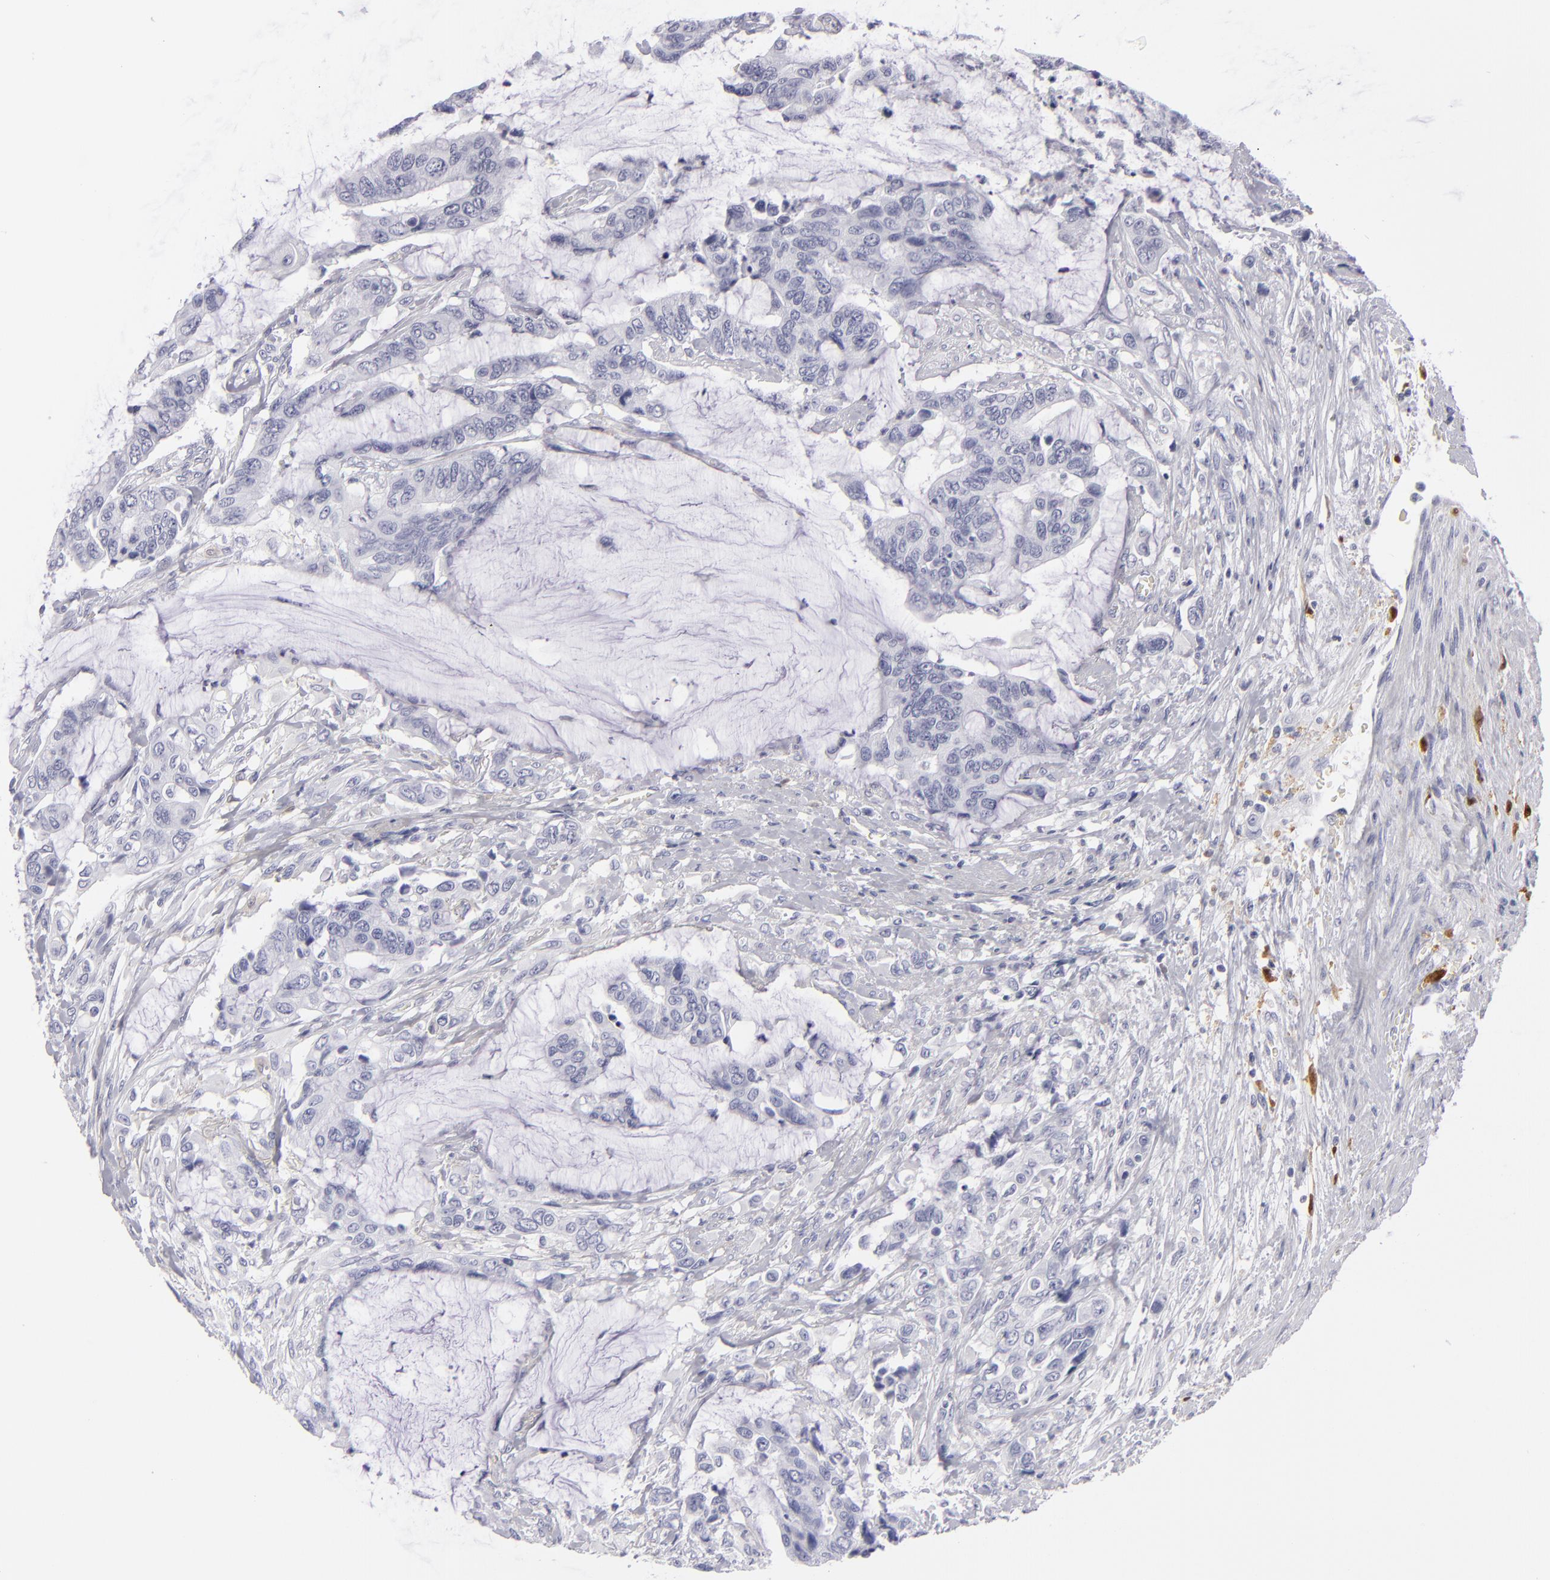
{"staining": {"intensity": "negative", "quantity": "none", "location": "none"}, "tissue": "colorectal cancer", "cell_type": "Tumor cells", "image_type": "cancer", "snomed": [{"axis": "morphology", "description": "Adenocarcinoma, NOS"}, {"axis": "topography", "description": "Rectum"}], "caption": "A histopathology image of adenocarcinoma (colorectal) stained for a protein exhibits no brown staining in tumor cells. (DAB (3,3'-diaminobenzidine) immunohistochemistry with hematoxylin counter stain).", "gene": "F13A1", "patient": {"sex": "female", "age": 59}}